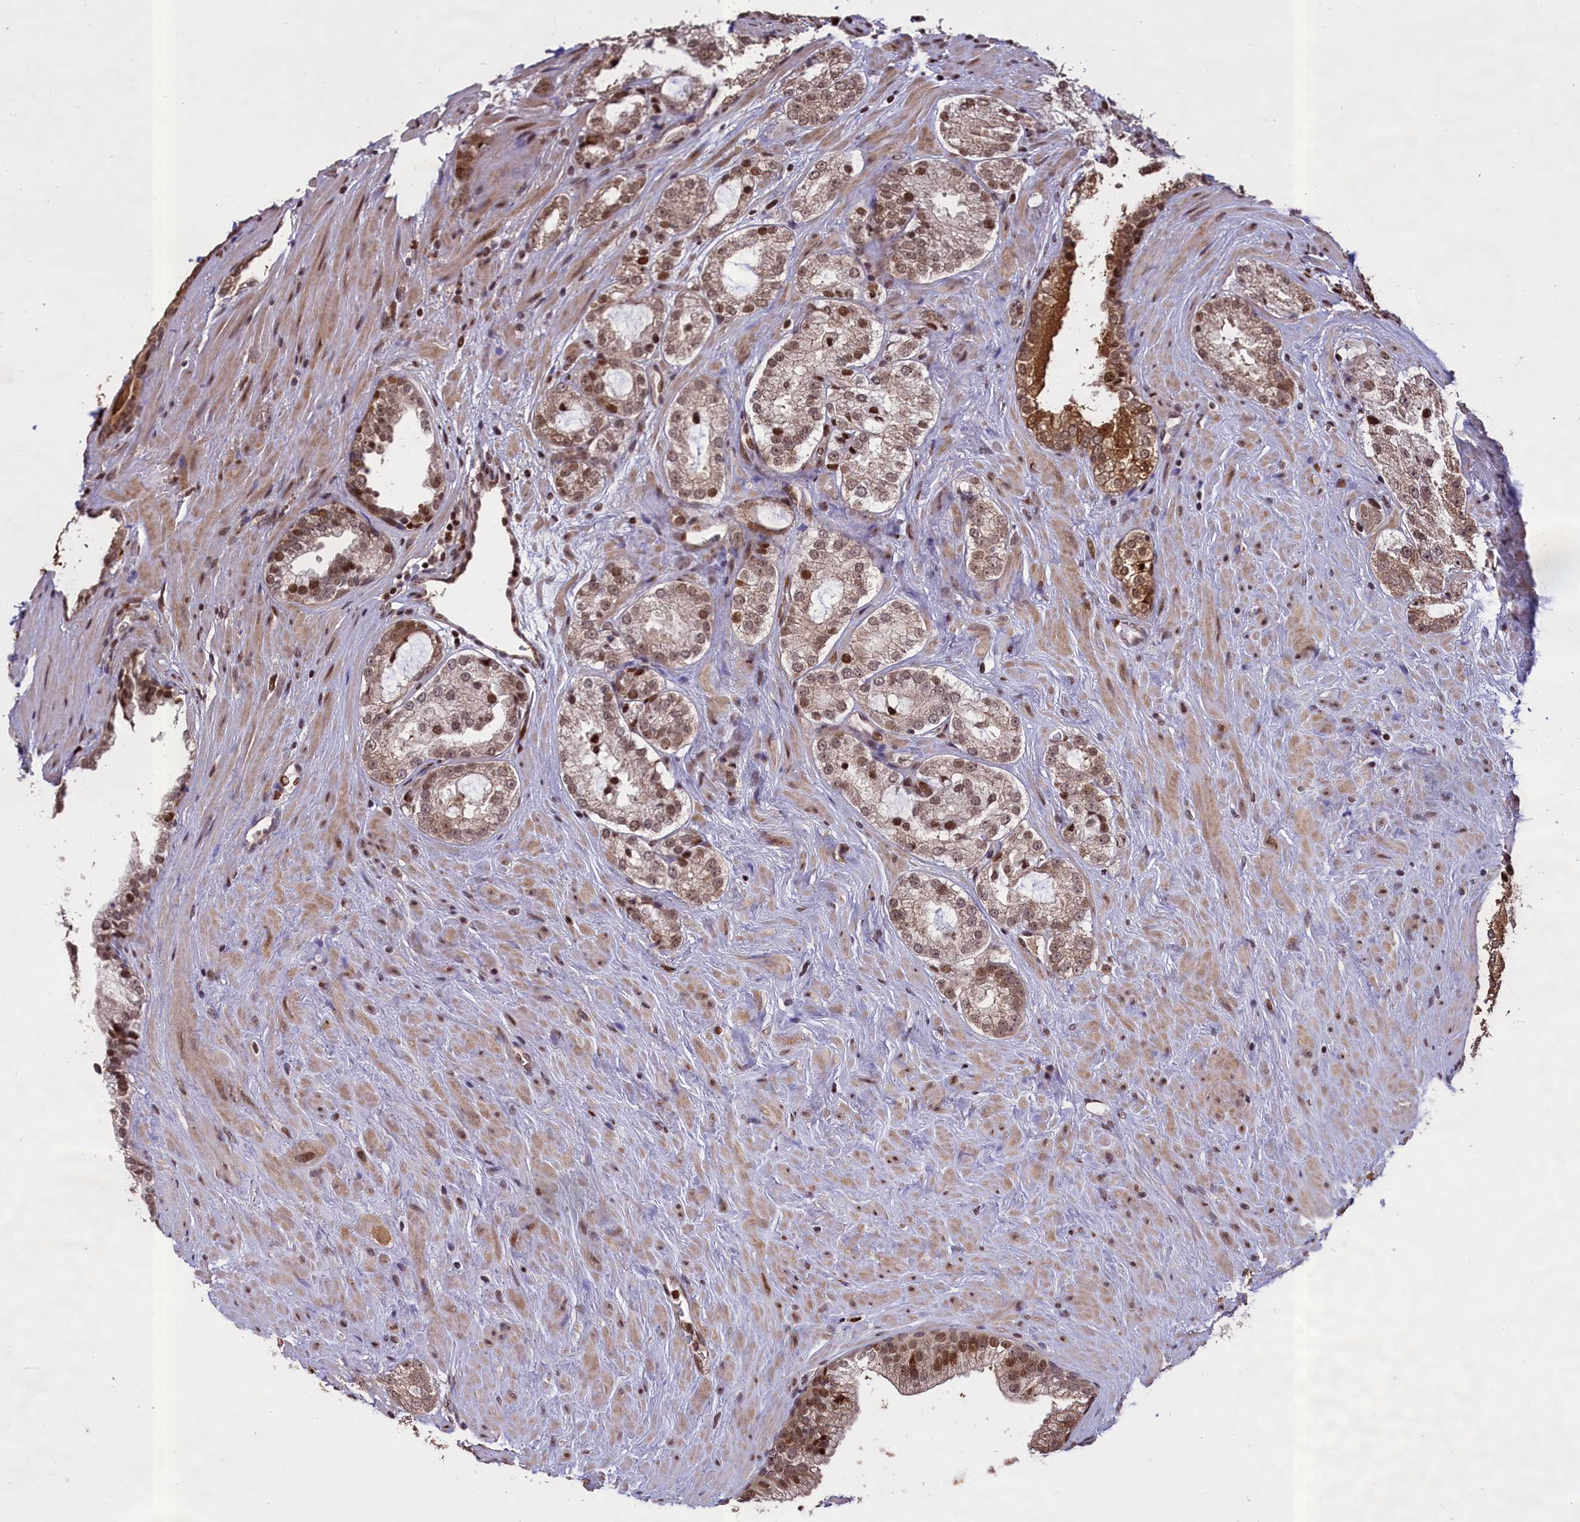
{"staining": {"intensity": "moderate", "quantity": ">75%", "location": "nuclear"}, "tissue": "prostate cancer", "cell_type": "Tumor cells", "image_type": "cancer", "snomed": [{"axis": "morphology", "description": "Adenocarcinoma, High grade"}, {"axis": "topography", "description": "Prostate"}], "caption": "A medium amount of moderate nuclear positivity is appreciated in approximately >75% of tumor cells in prostate cancer (high-grade adenocarcinoma) tissue.", "gene": "RELB", "patient": {"sex": "male", "age": 73}}